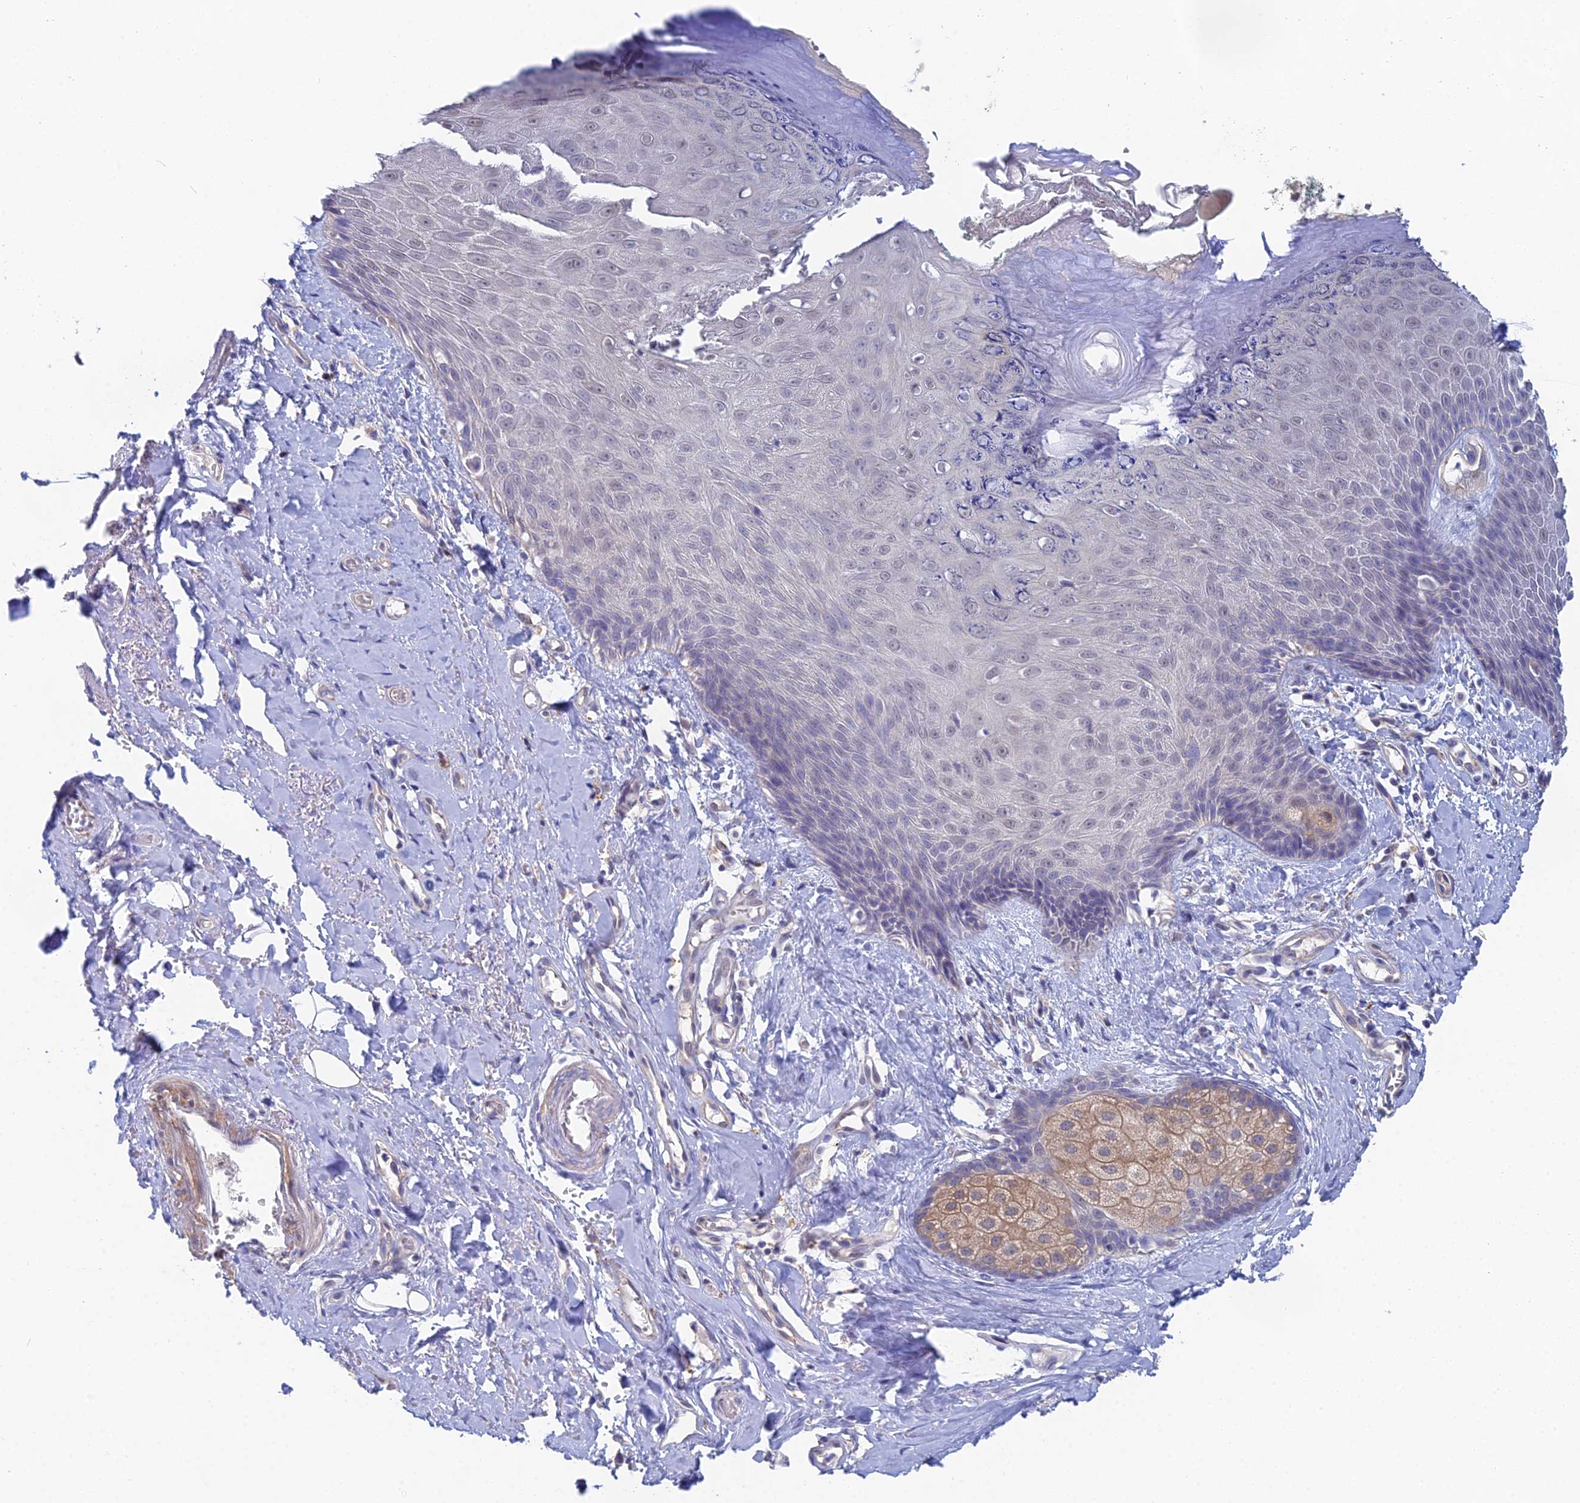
{"staining": {"intensity": "moderate", "quantity": "<25%", "location": "nuclear"}, "tissue": "skin", "cell_type": "Epidermal cells", "image_type": "normal", "snomed": [{"axis": "morphology", "description": "Normal tissue, NOS"}, {"axis": "topography", "description": "Anal"}], "caption": "IHC of benign human skin shows low levels of moderate nuclear staining in approximately <25% of epidermal cells. The staining was performed using DAB (3,3'-diaminobenzidine) to visualize the protein expression in brown, while the nuclei were stained in blue with hematoxylin (Magnification: 20x).", "gene": "DNAH14", "patient": {"sex": "male", "age": 78}}